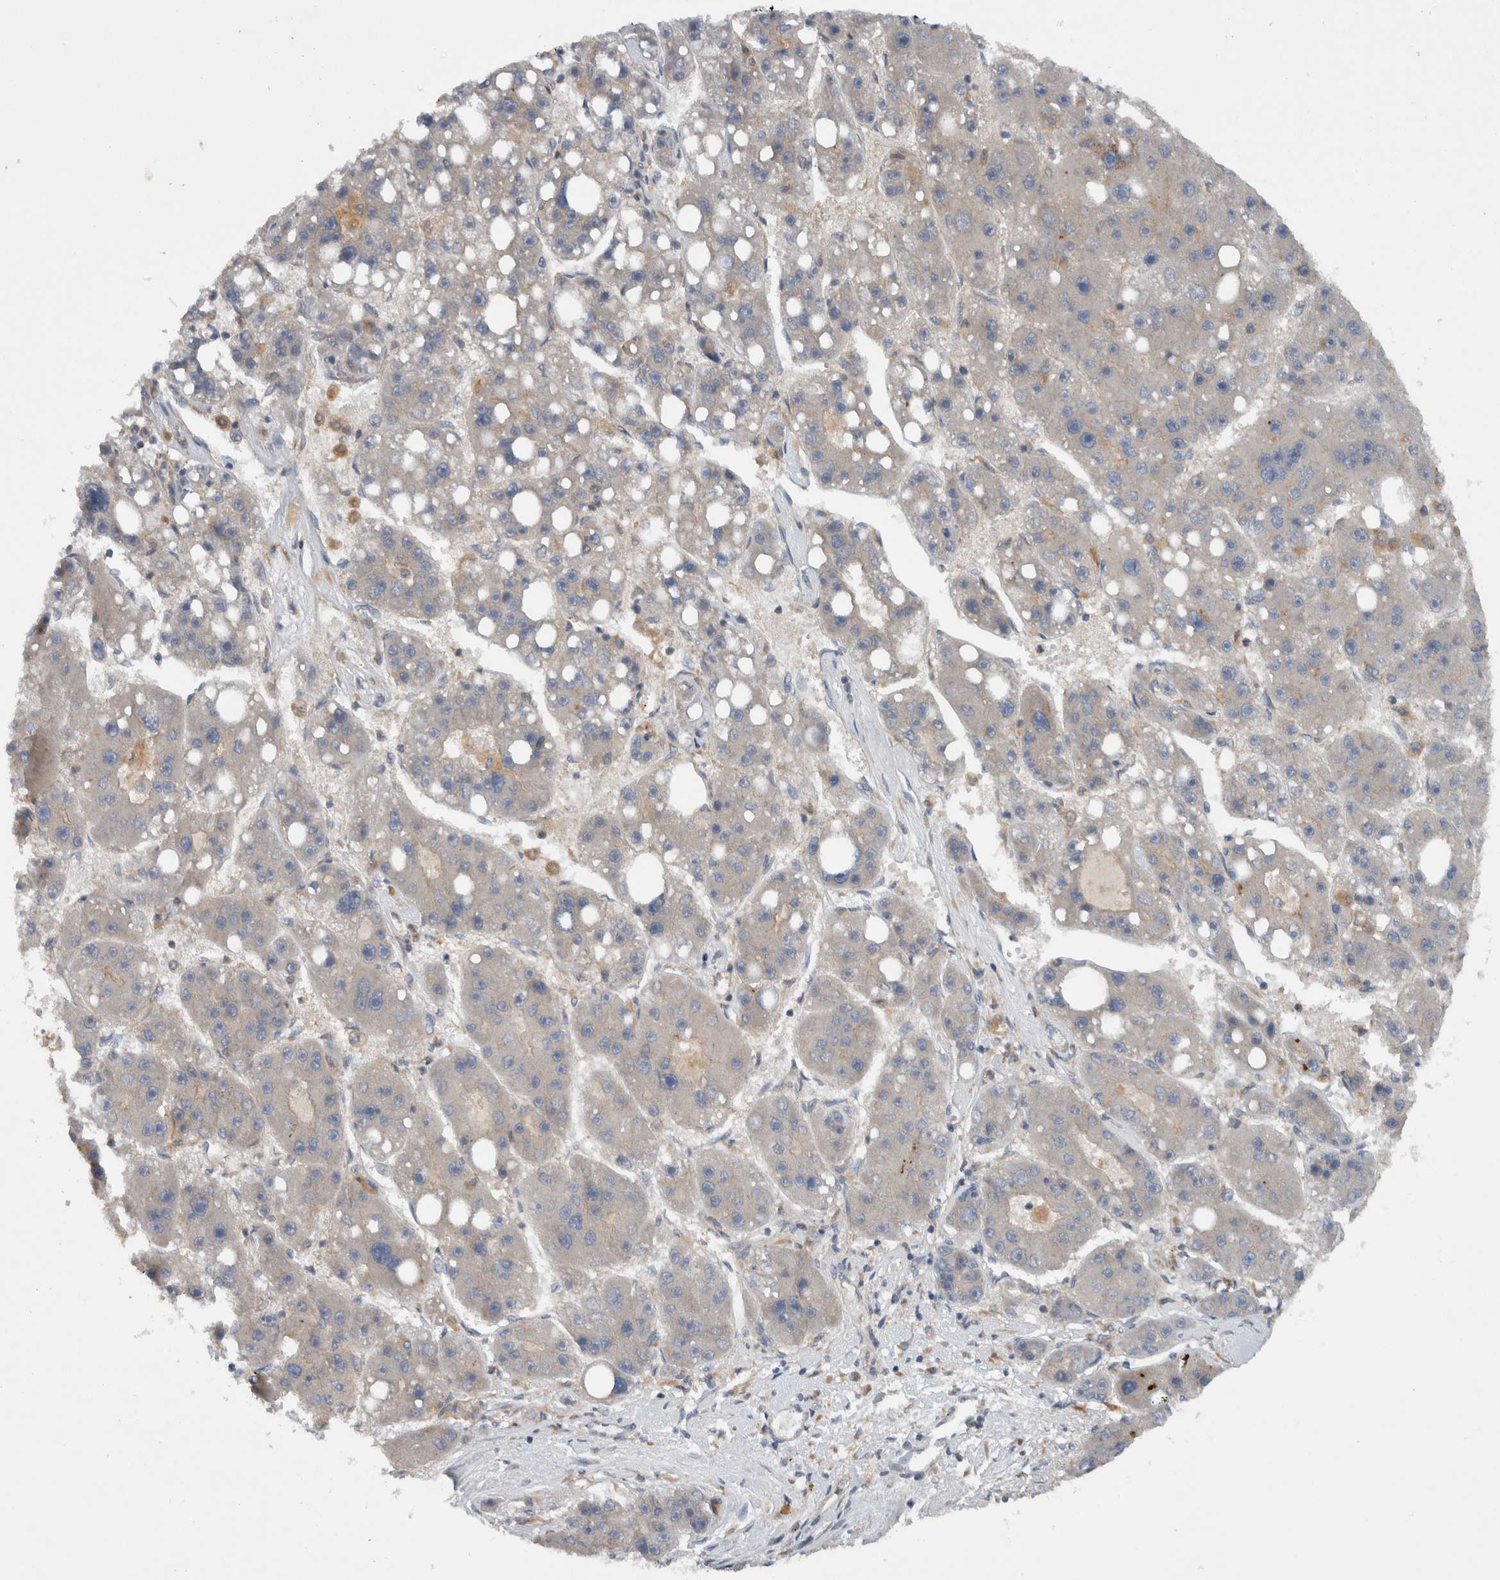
{"staining": {"intensity": "negative", "quantity": "none", "location": "none"}, "tissue": "liver cancer", "cell_type": "Tumor cells", "image_type": "cancer", "snomed": [{"axis": "morphology", "description": "Carcinoma, Hepatocellular, NOS"}, {"axis": "topography", "description": "Liver"}], "caption": "Tumor cells are negative for protein expression in human liver hepatocellular carcinoma.", "gene": "SCARA5", "patient": {"sex": "female", "age": 61}}